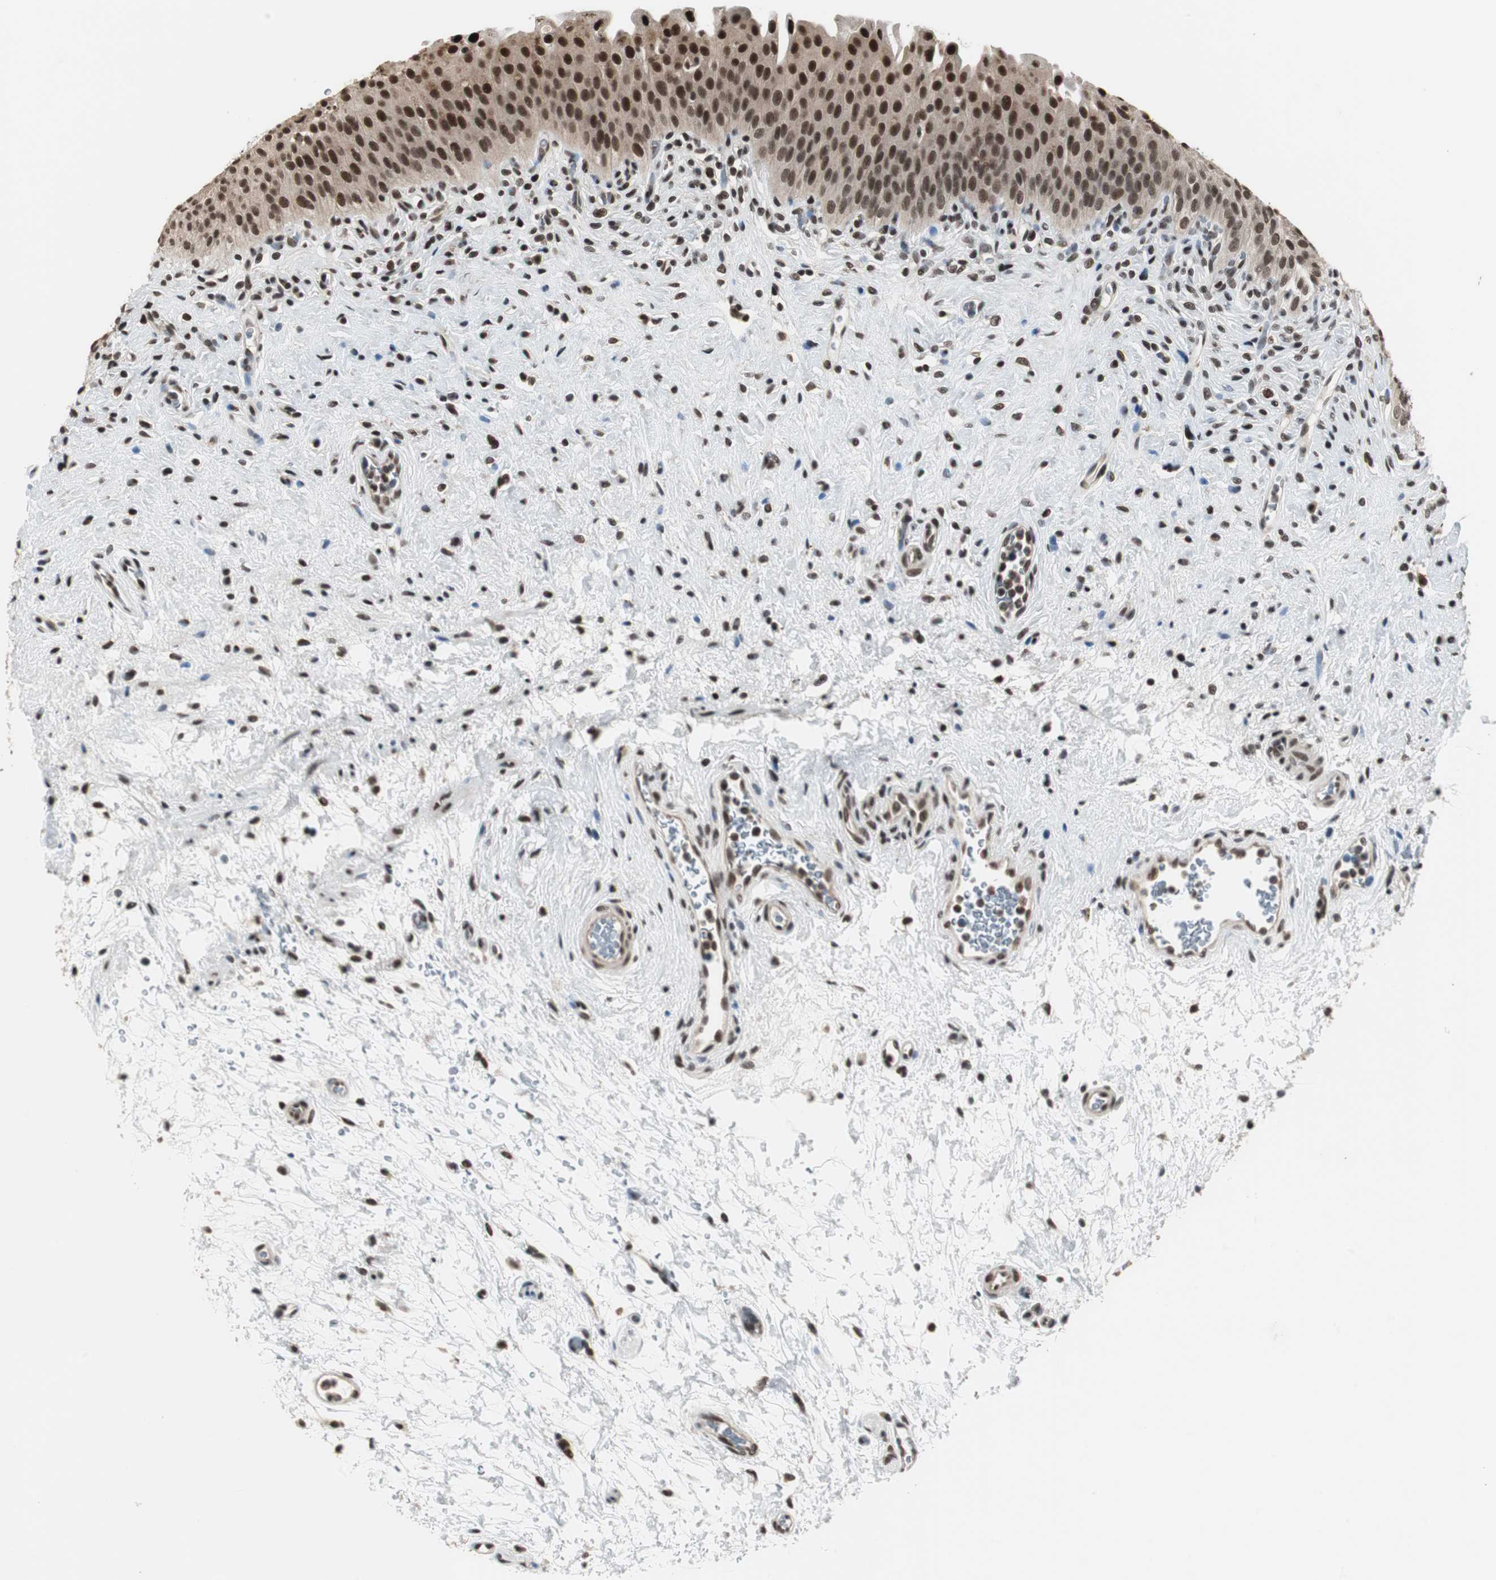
{"staining": {"intensity": "strong", "quantity": ">75%", "location": "nuclear"}, "tissue": "urinary bladder", "cell_type": "Urothelial cells", "image_type": "normal", "snomed": [{"axis": "morphology", "description": "Normal tissue, NOS"}, {"axis": "morphology", "description": "Urothelial carcinoma, High grade"}, {"axis": "topography", "description": "Urinary bladder"}], "caption": "IHC of unremarkable human urinary bladder shows high levels of strong nuclear staining in about >75% of urothelial cells.", "gene": "CDK9", "patient": {"sex": "male", "age": 46}}